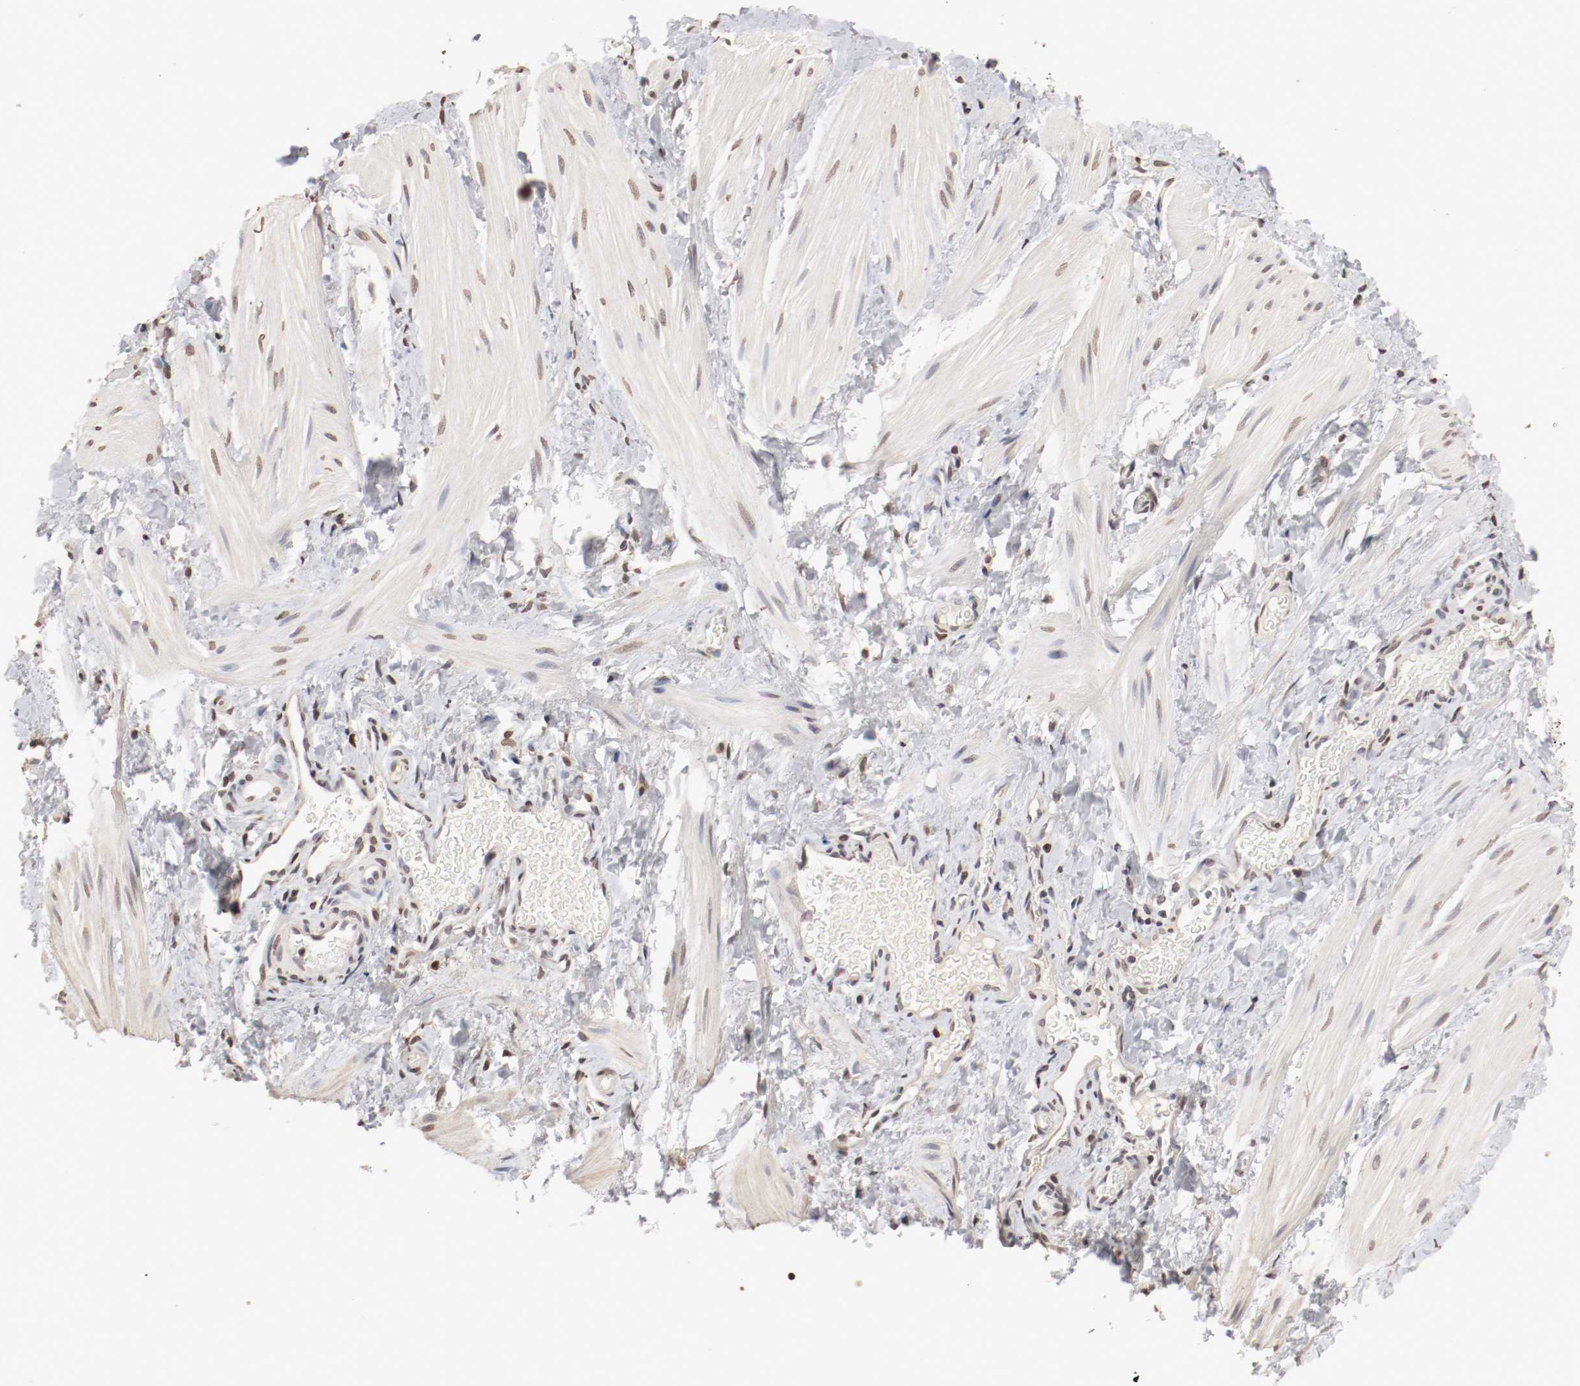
{"staining": {"intensity": "weak", "quantity": ">75%", "location": "nuclear"}, "tissue": "smooth muscle", "cell_type": "Smooth muscle cells", "image_type": "normal", "snomed": [{"axis": "morphology", "description": "Normal tissue, NOS"}, {"axis": "topography", "description": "Smooth muscle"}], "caption": "This is a photomicrograph of IHC staining of unremarkable smooth muscle, which shows weak staining in the nuclear of smooth muscle cells.", "gene": "WASL", "patient": {"sex": "male", "age": 16}}